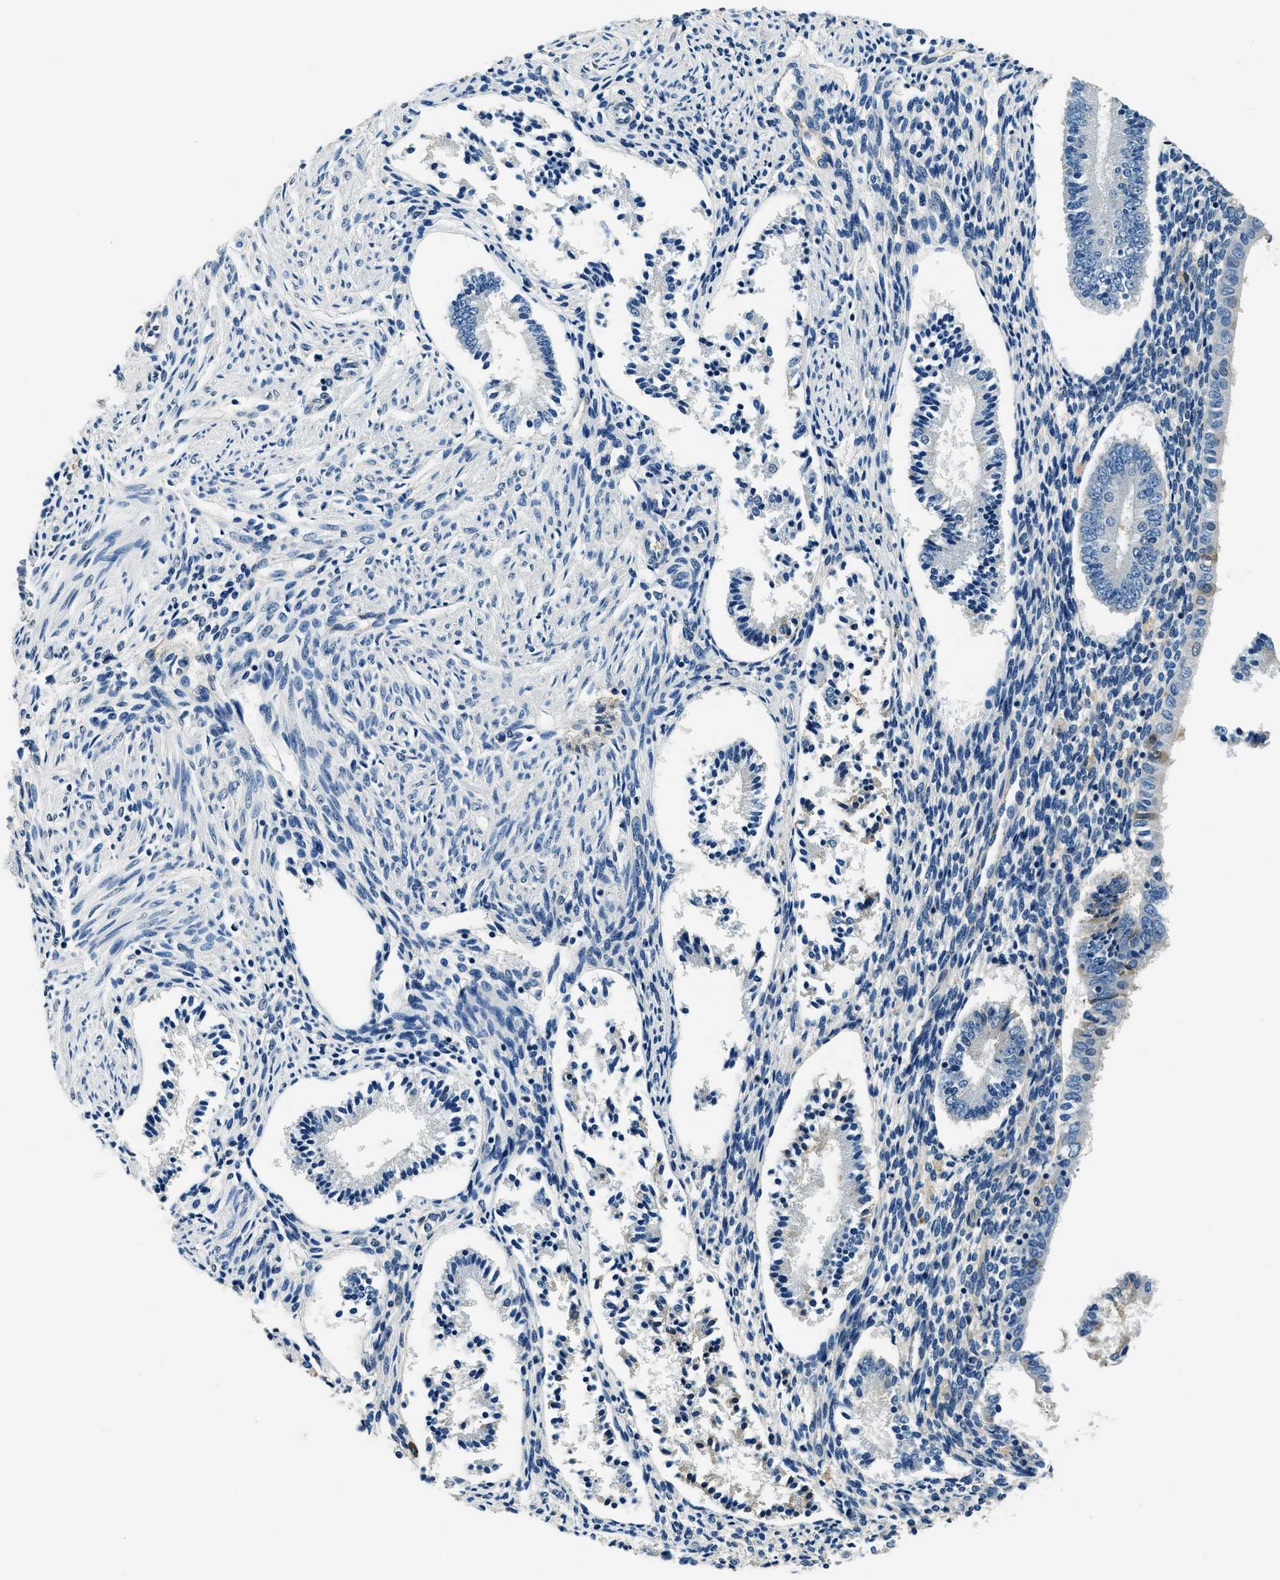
{"staining": {"intensity": "negative", "quantity": "none", "location": "none"}, "tissue": "endometrium", "cell_type": "Cells in endometrial stroma", "image_type": "normal", "snomed": [{"axis": "morphology", "description": "Normal tissue, NOS"}, {"axis": "topography", "description": "Endometrium"}], "caption": "Micrograph shows no protein staining in cells in endometrial stroma of unremarkable endometrium. The staining was performed using DAB to visualize the protein expression in brown, while the nuclei were stained in blue with hematoxylin (Magnification: 20x).", "gene": "TMEM186", "patient": {"sex": "female", "age": 42}}